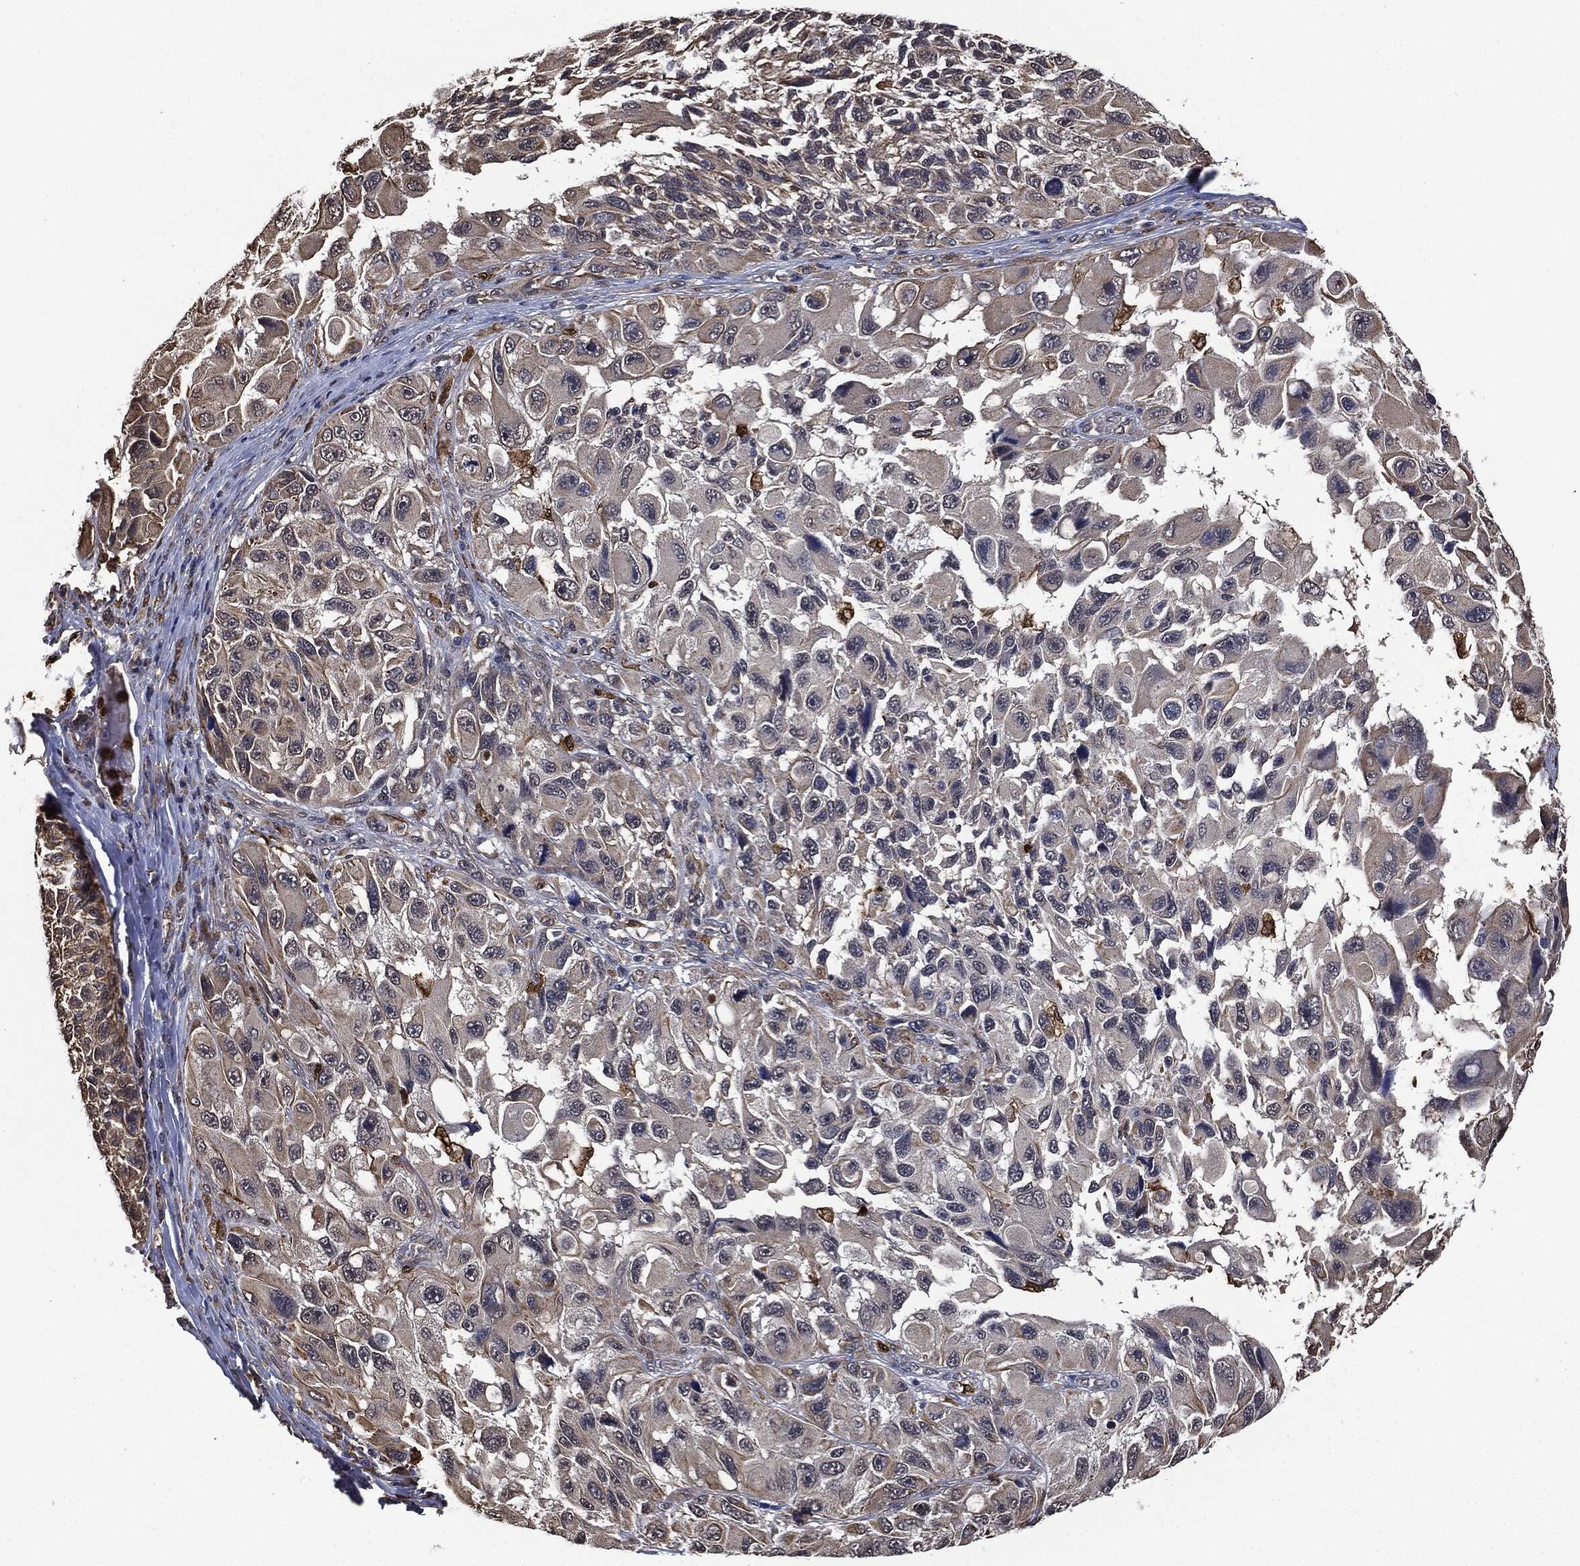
{"staining": {"intensity": "weak", "quantity": "<25%", "location": "cytoplasmic/membranous"}, "tissue": "melanoma", "cell_type": "Tumor cells", "image_type": "cancer", "snomed": [{"axis": "morphology", "description": "Malignant melanoma, NOS"}, {"axis": "topography", "description": "Skin"}], "caption": "Tumor cells are negative for protein expression in human malignant melanoma.", "gene": "S100A9", "patient": {"sex": "female", "age": 73}}